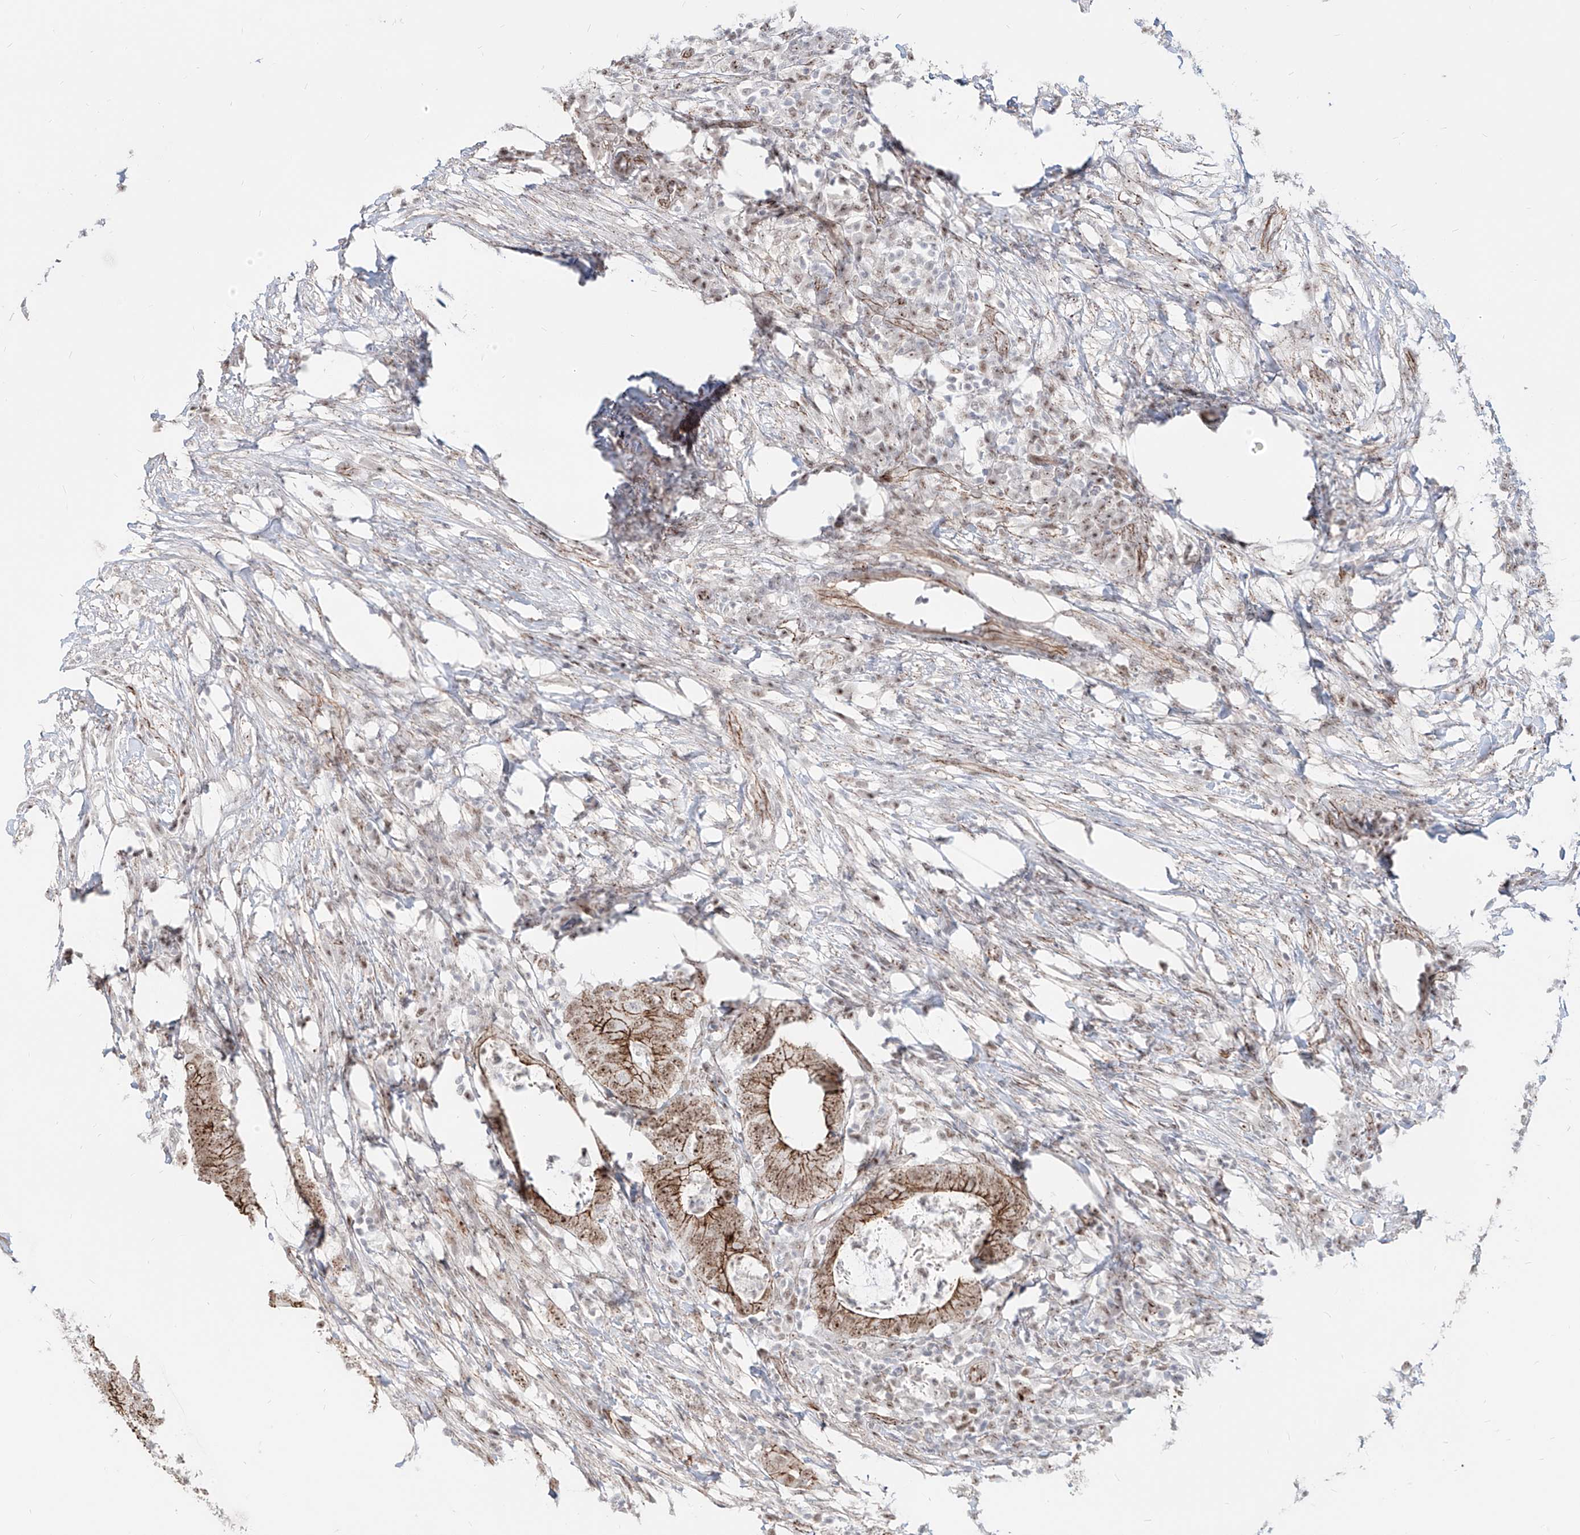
{"staining": {"intensity": "strong", "quantity": ">75%", "location": "cytoplasmic/membranous,nuclear"}, "tissue": "colorectal cancer", "cell_type": "Tumor cells", "image_type": "cancer", "snomed": [{"axis": "morphology", "description": "Adenocarcinoma, NOS"}, {"axis": "topography", "description": "Colon"}], "caption": "The histopathology image reveals staining of adenocarcinoma (colorectal), revealing strong cytoplasmic/membranous and nuclear protein staining (brown color) within tumor cells.", "gene": "ZNF710", "patient": {"sex": "male", "age": 83}}